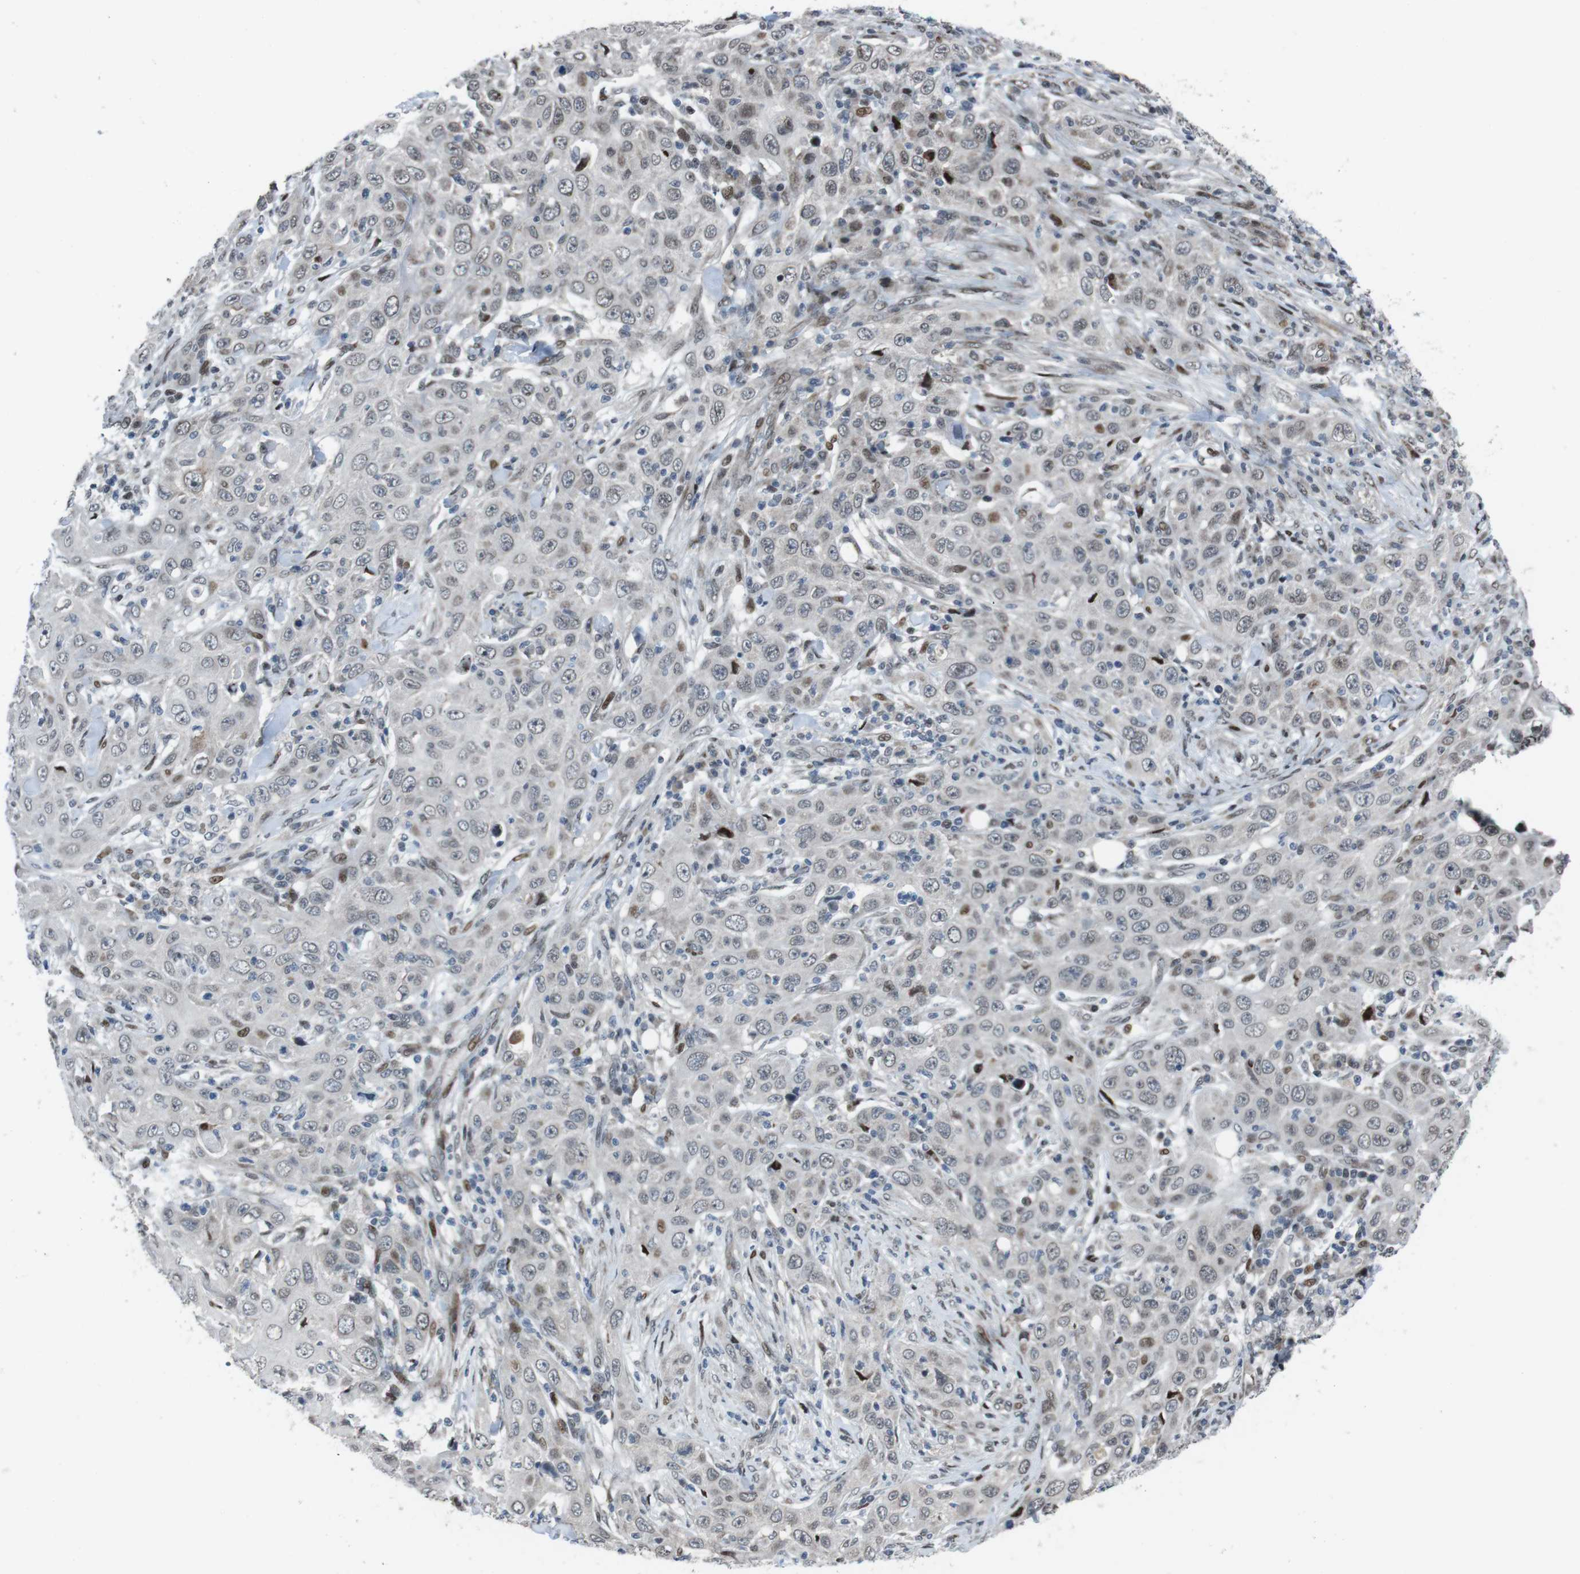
{"staining": {"intensity": "moderate", "quantity": "<25%", "location": "nuclear"}, "tissue": "skin cancer", "cell_type": "Tumor cells", "image_type": "cancer", "snomed": [{"axis": "morphology", "description": "Squamous cell carcinoma, NOS"}, {"axis": "topography", "description": "Skin"}], "caption": "Moderate nuclear protein staining is appreciated in approximately <25% of tumor cells in skin cancer (squamous cell carcinoma). (DAB (3,3'-diaminobenzidine) = brown stain, brightfield microscopy at high magnification).", "gene": "PBRM1", "patient": {"sex": "female", "age": 88}}